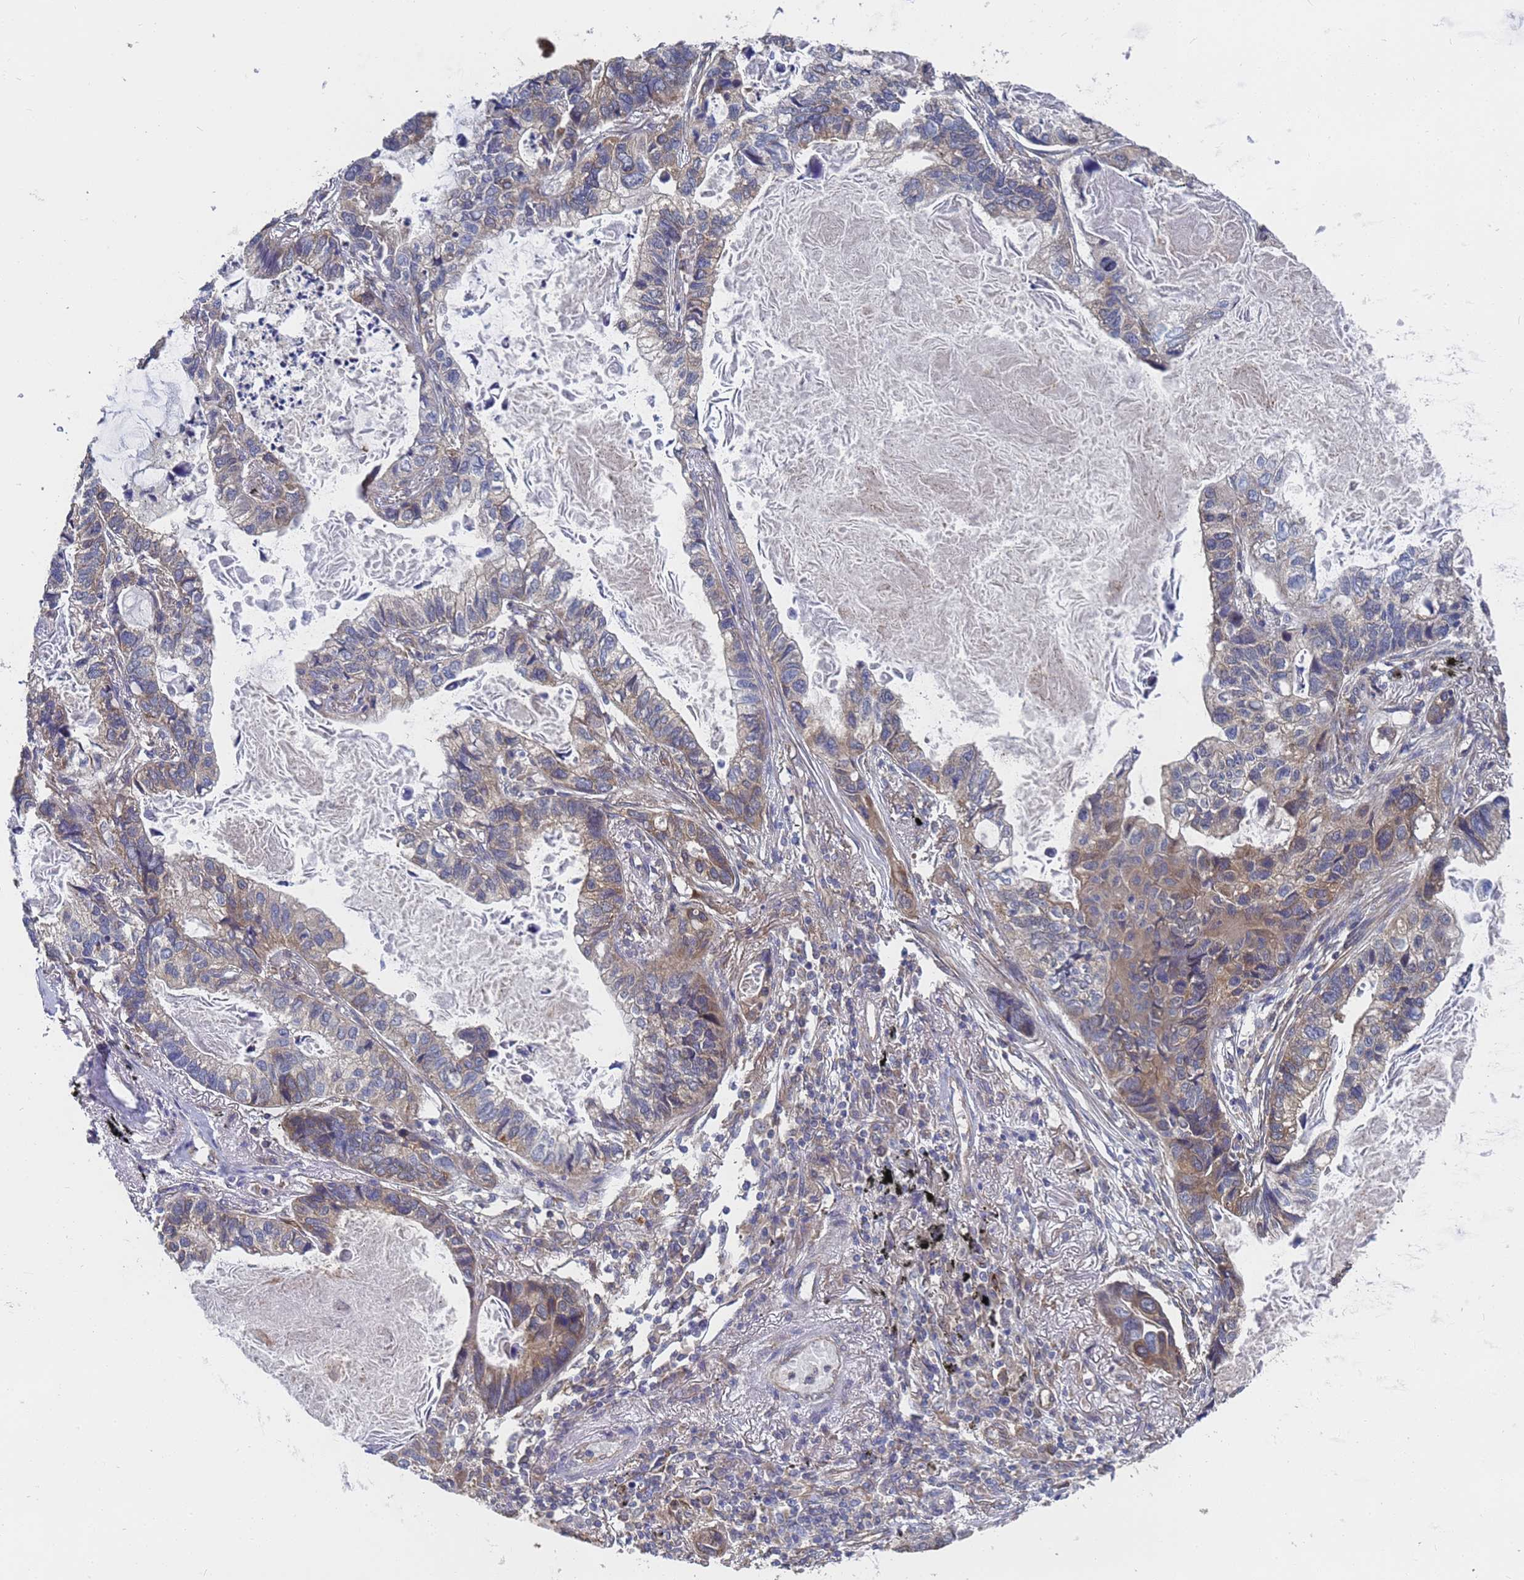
{"staining": {"intensity": "weak", "quantity": "25%-75%", "location": "cytoplasmic/membranous"}, "tissue": "lung cancer", "cell_type": "Tumor cells", "image_type": "cancer", "snomed": [{"axis": "morphology", "description": "Adenocarcinoma, NOS"}, {"axis": "topography", "description": "Lung"}], "caption": "A low amount of weak cytoplasmic/membranous positivity is appreciated in about 25%-75% of tumor cells in lung cancer (adenocarcinoma) tissue. (DAB (3,3'-diaminobenzidine) = brown stain, brightfield microscopy at high magnification).", "gene": "ALS2CL", "patient": {"sex": "male", "age": 67}}